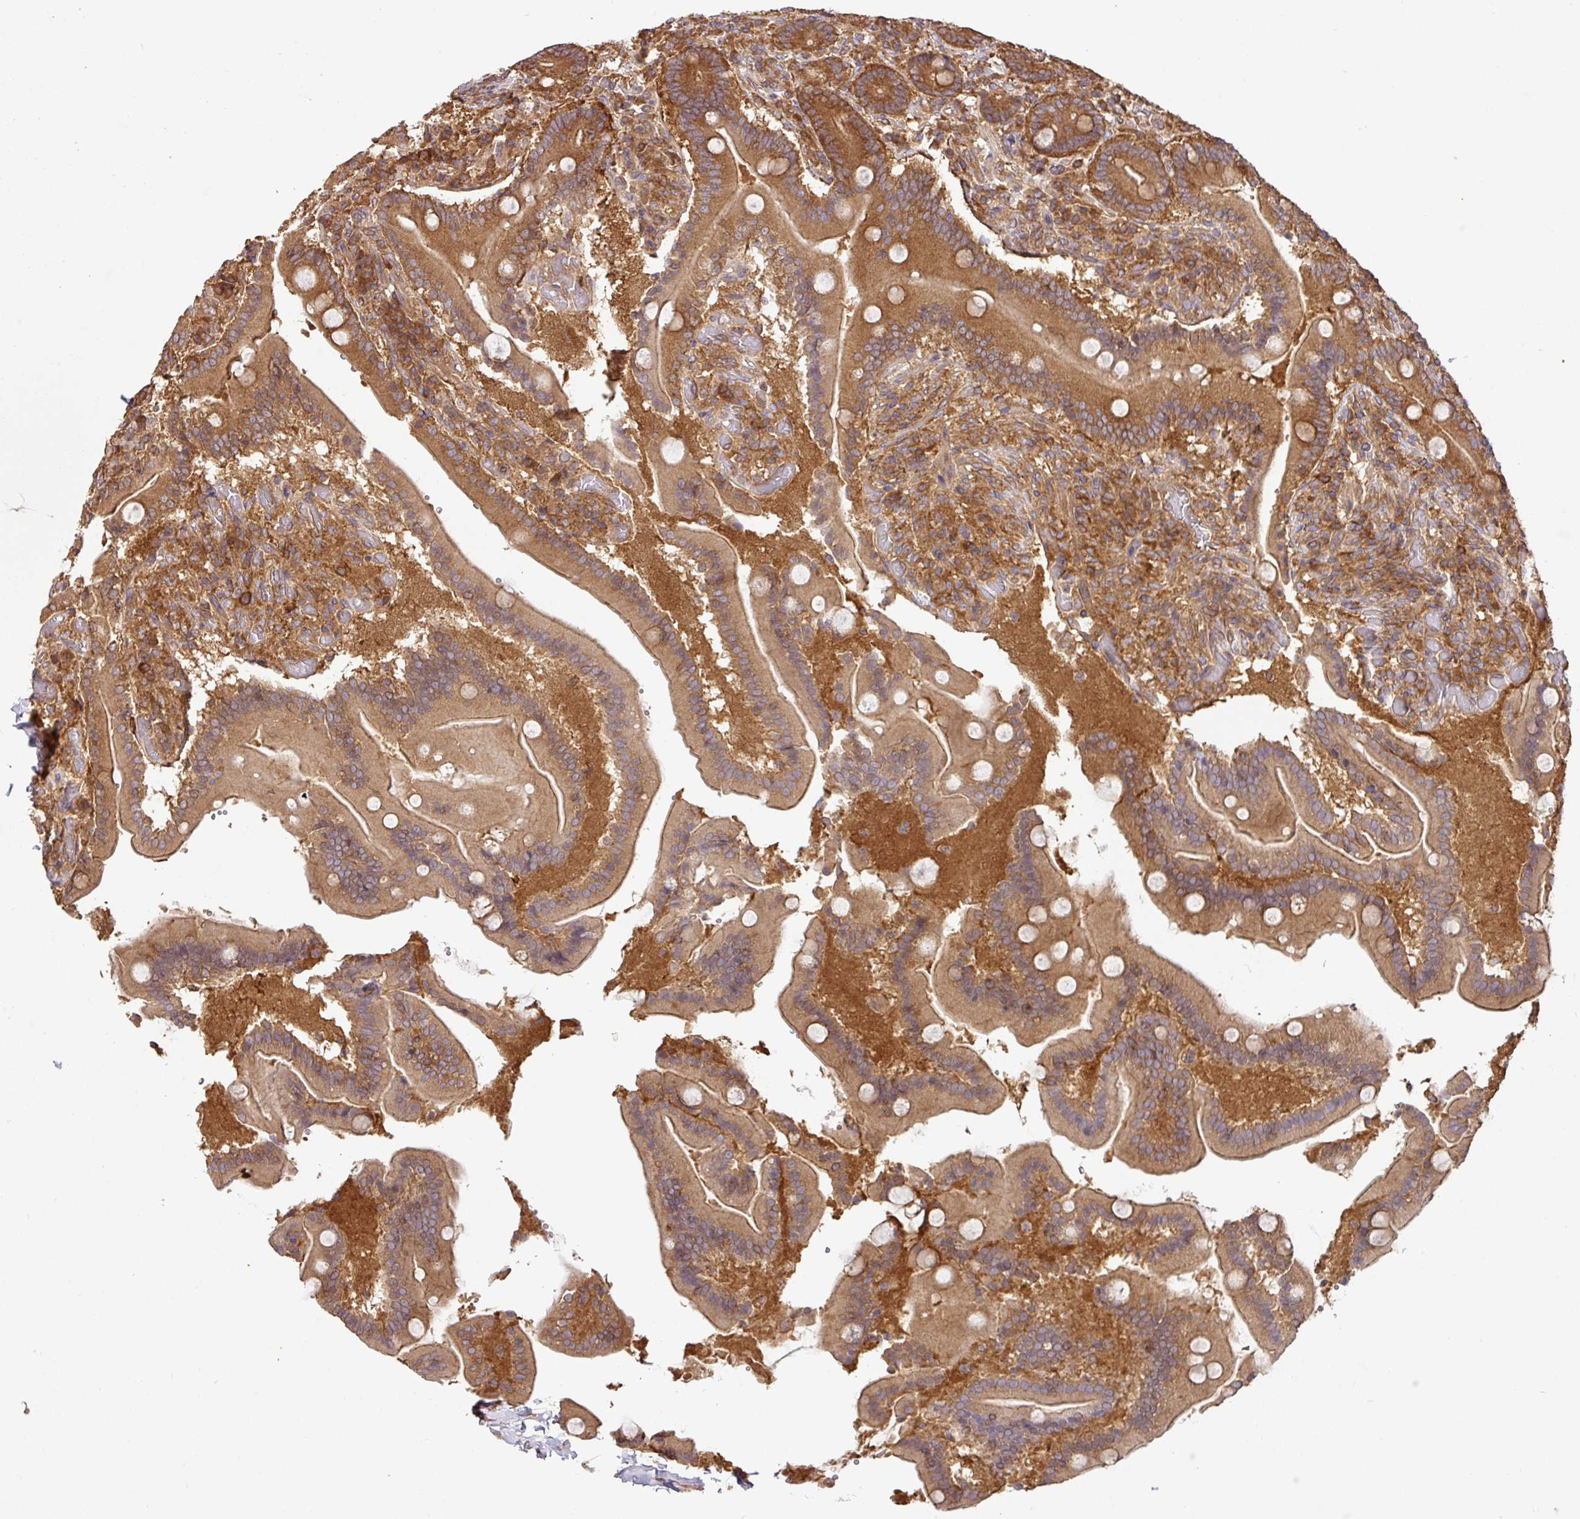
{"staining": {"intensity": "strong", "quantity": "25%-75%", "location": "cytoplasmic/membranous"}, "tissue": "duodenum", "cell_type": "Glandular cells", "image_type": "normal", "snomed": [{"axis": "morphology", "description": "Normal tissue, NOS"}, {"axis": "topography", "description": "Duodenum"}], "caption": "A brown stain shows strong cytoplasmic/membranous staining of a protein in glandular cells of unremarkable duodenum.", "gene": "GSPT1", "patient": {"sex": "female", "age": 62}}